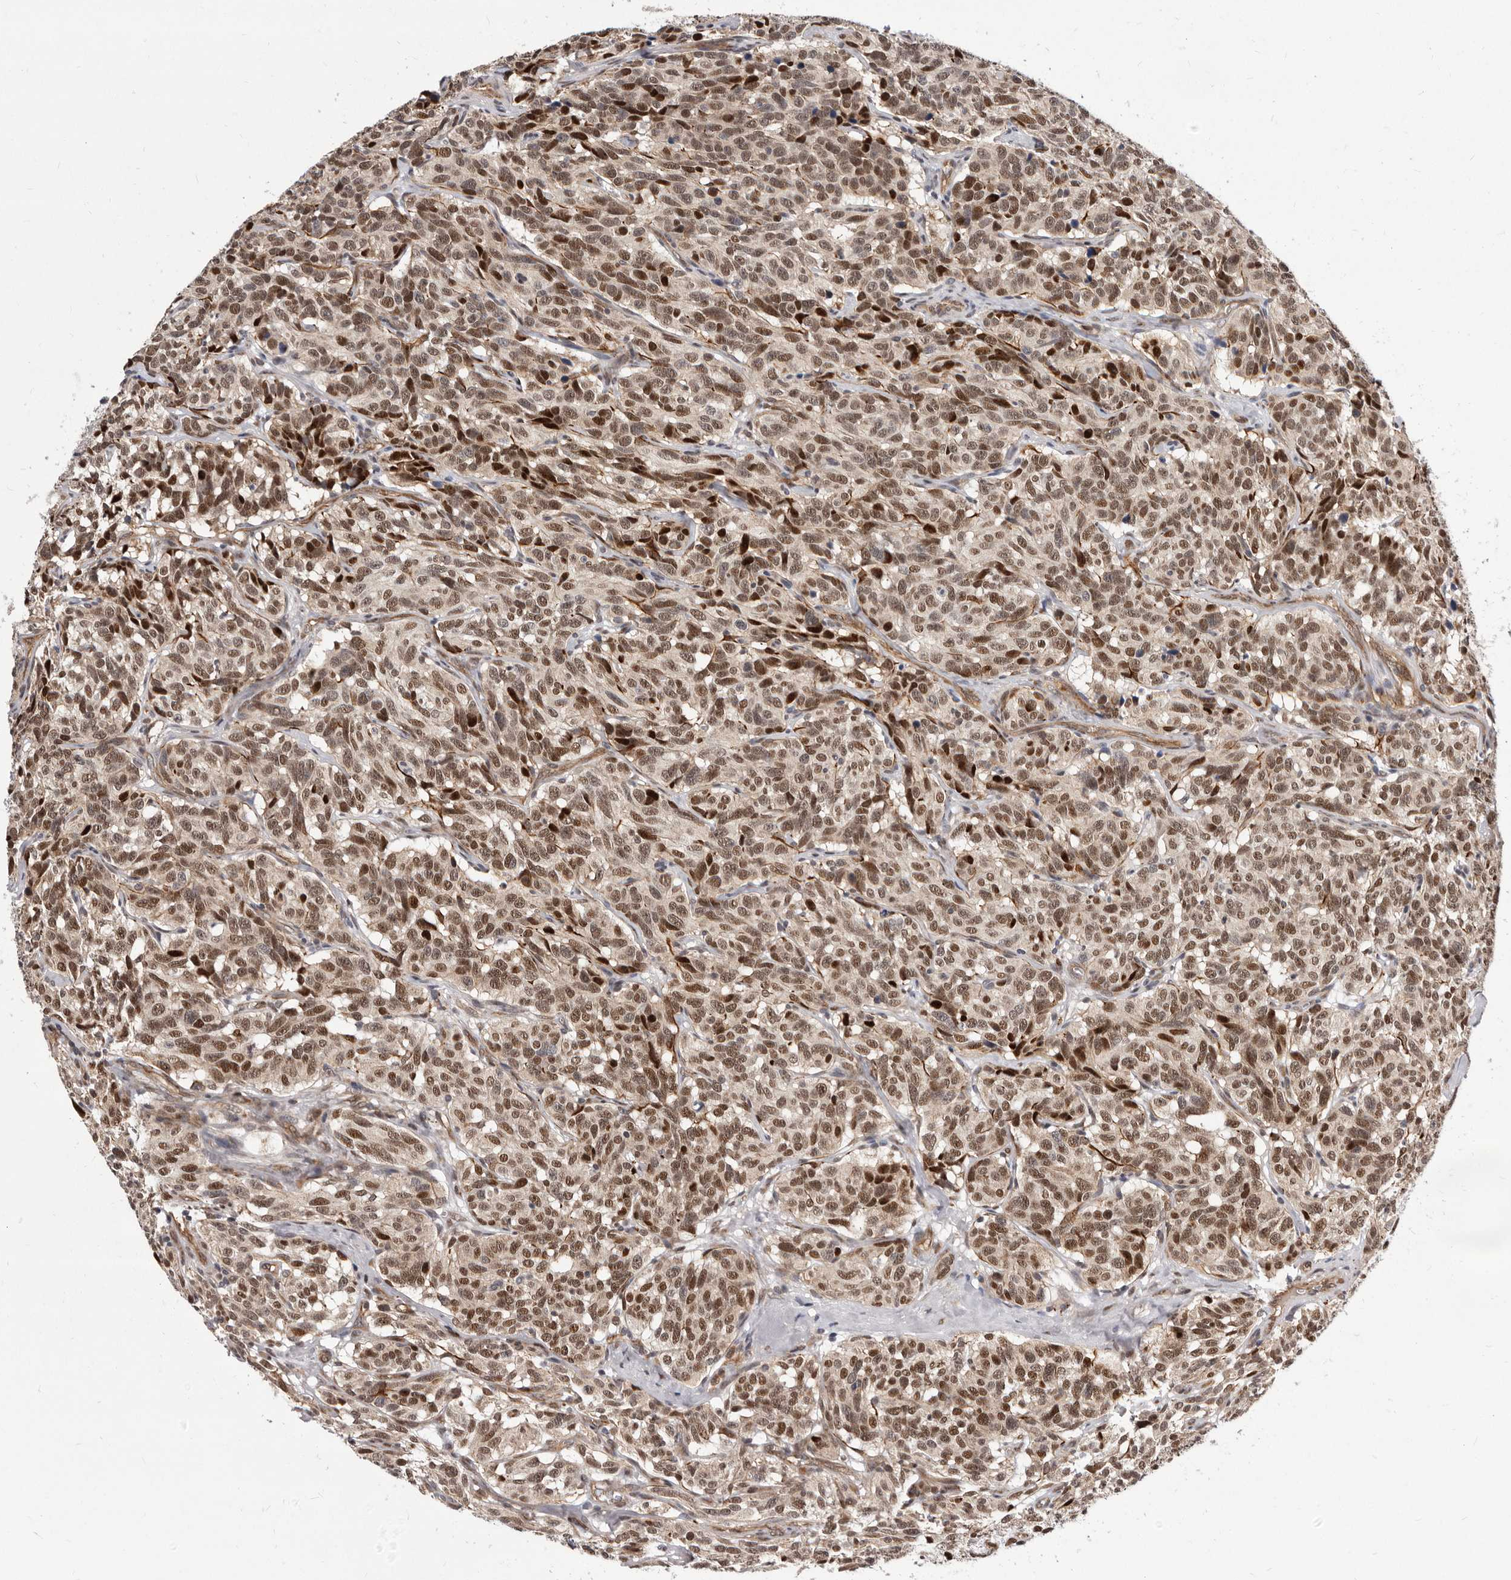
{"staining": {"intensity": "strong", "quantity": ">75%", "location": "nuclear"}, "tissue": "carcinoid", "cell_type": "Tumor cells", "image_type": "cancer", "snomed": [{"axis": "morphology", "description": "Carcinoid, malignant, NOS"}, {"axis": "topography", "description": "Lung"}], "caption": "A high amount of strong nuclear positivity is present in about >75% of tumor cells in malignant carcinoid tissue.", "gene": "GLRX3", "patient": {"sex": "female", "age": 46}}